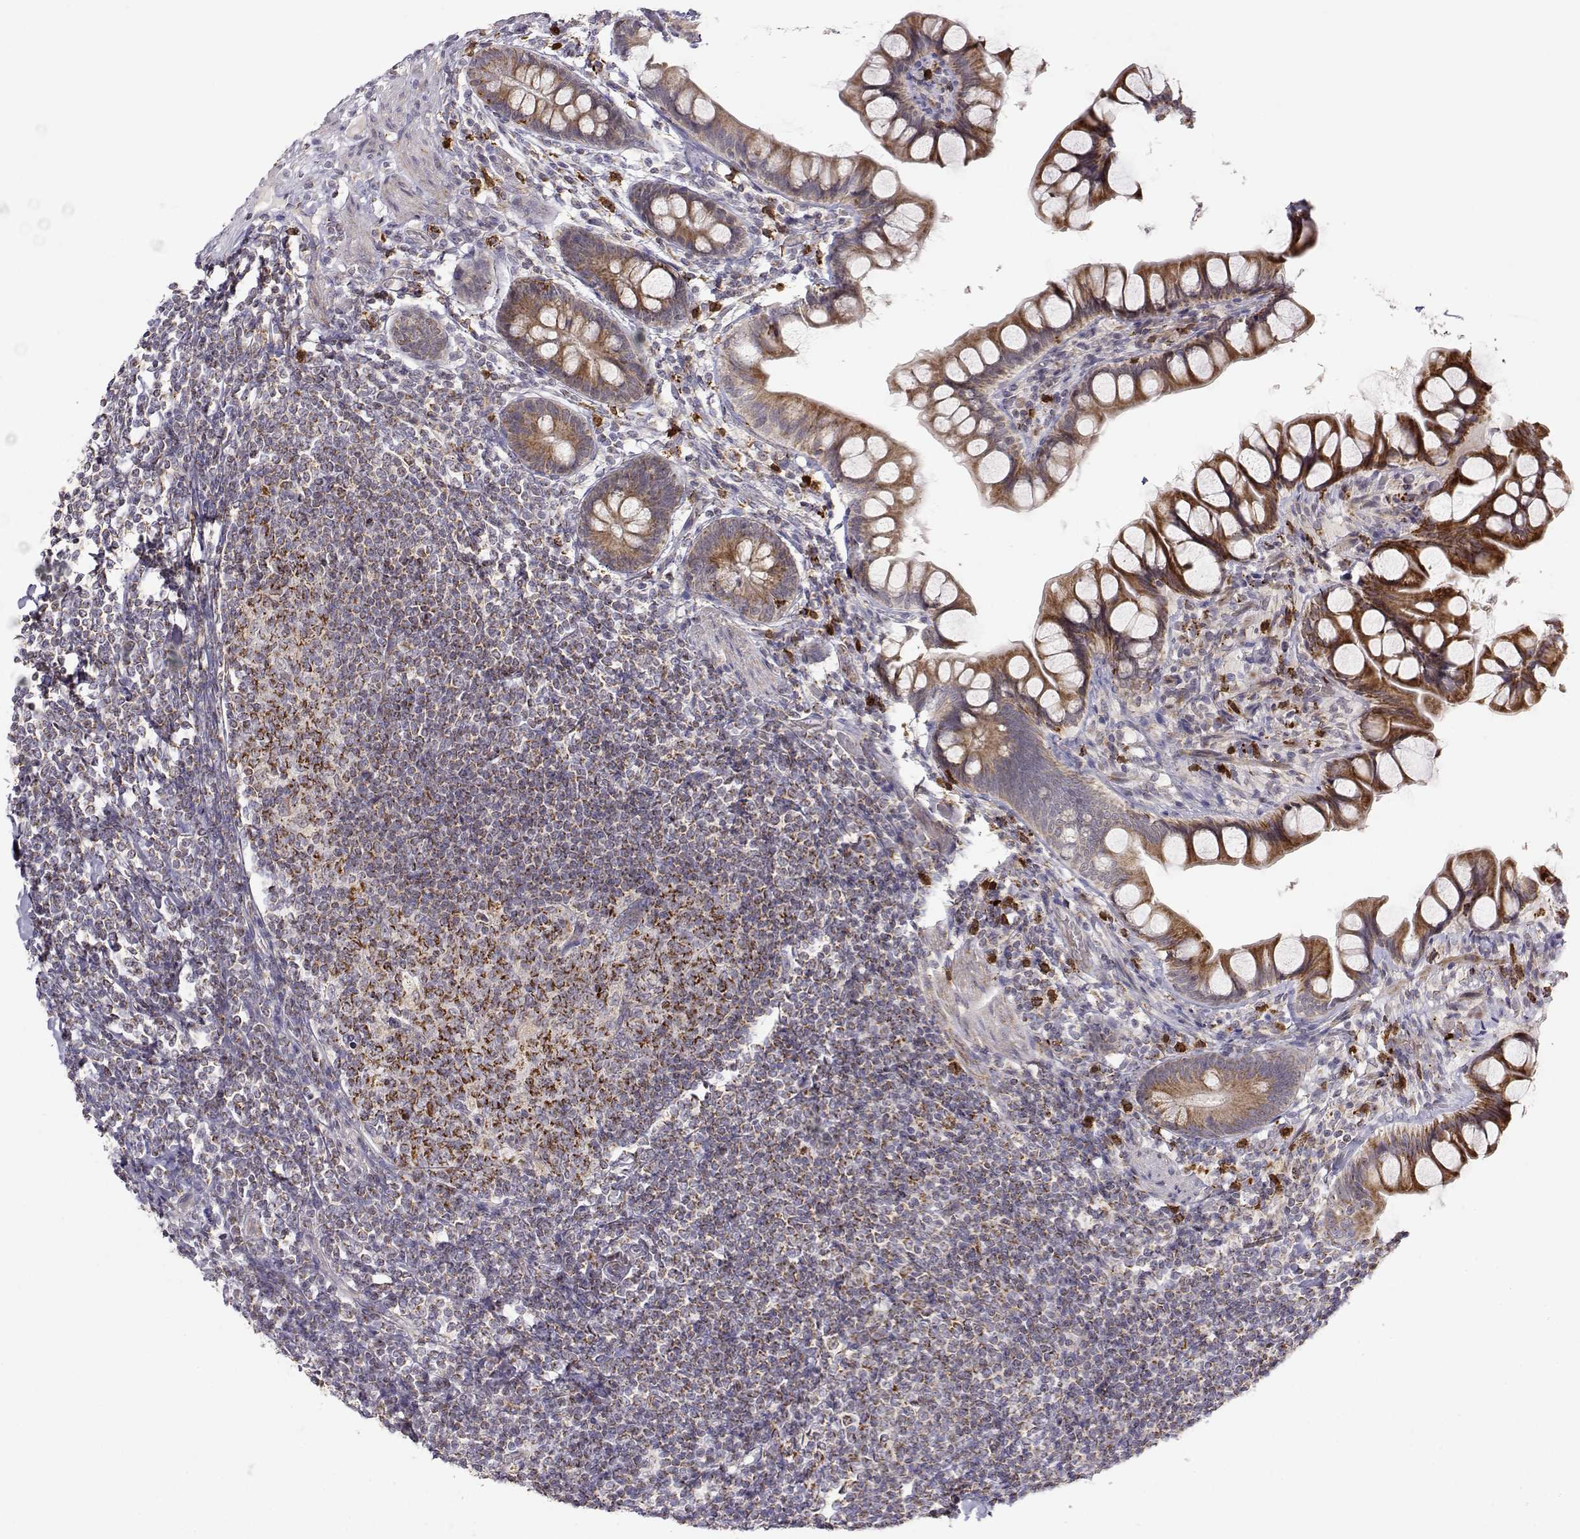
{"staining": {"intensity": "moderate", "quantity": "25%-75%", "location": "cytoplasmic/membranous"}, "tissue": "small intestine", "cell_type": "Glandular cells", "image_type": "normal", "snomed": [{"axis": "morphology", "description": "Normal tissue, NOS"}, {"axis": "topography", "description": "Small intestine"}], "caption": "Immunohistochemical staining of benign human small intestine demonstrates medium levels of moderate cytoplasmic/membranous positivity in approximately 25%-75% of glandular cells. The staining was performed using DAB (3,3'-diaminobenzidine), with brown indicating positive protein expression. Nuclei are stained blue with hematoxylin.", "gene": "EXOG", "patient": {"sex": "male", "age": 70}}